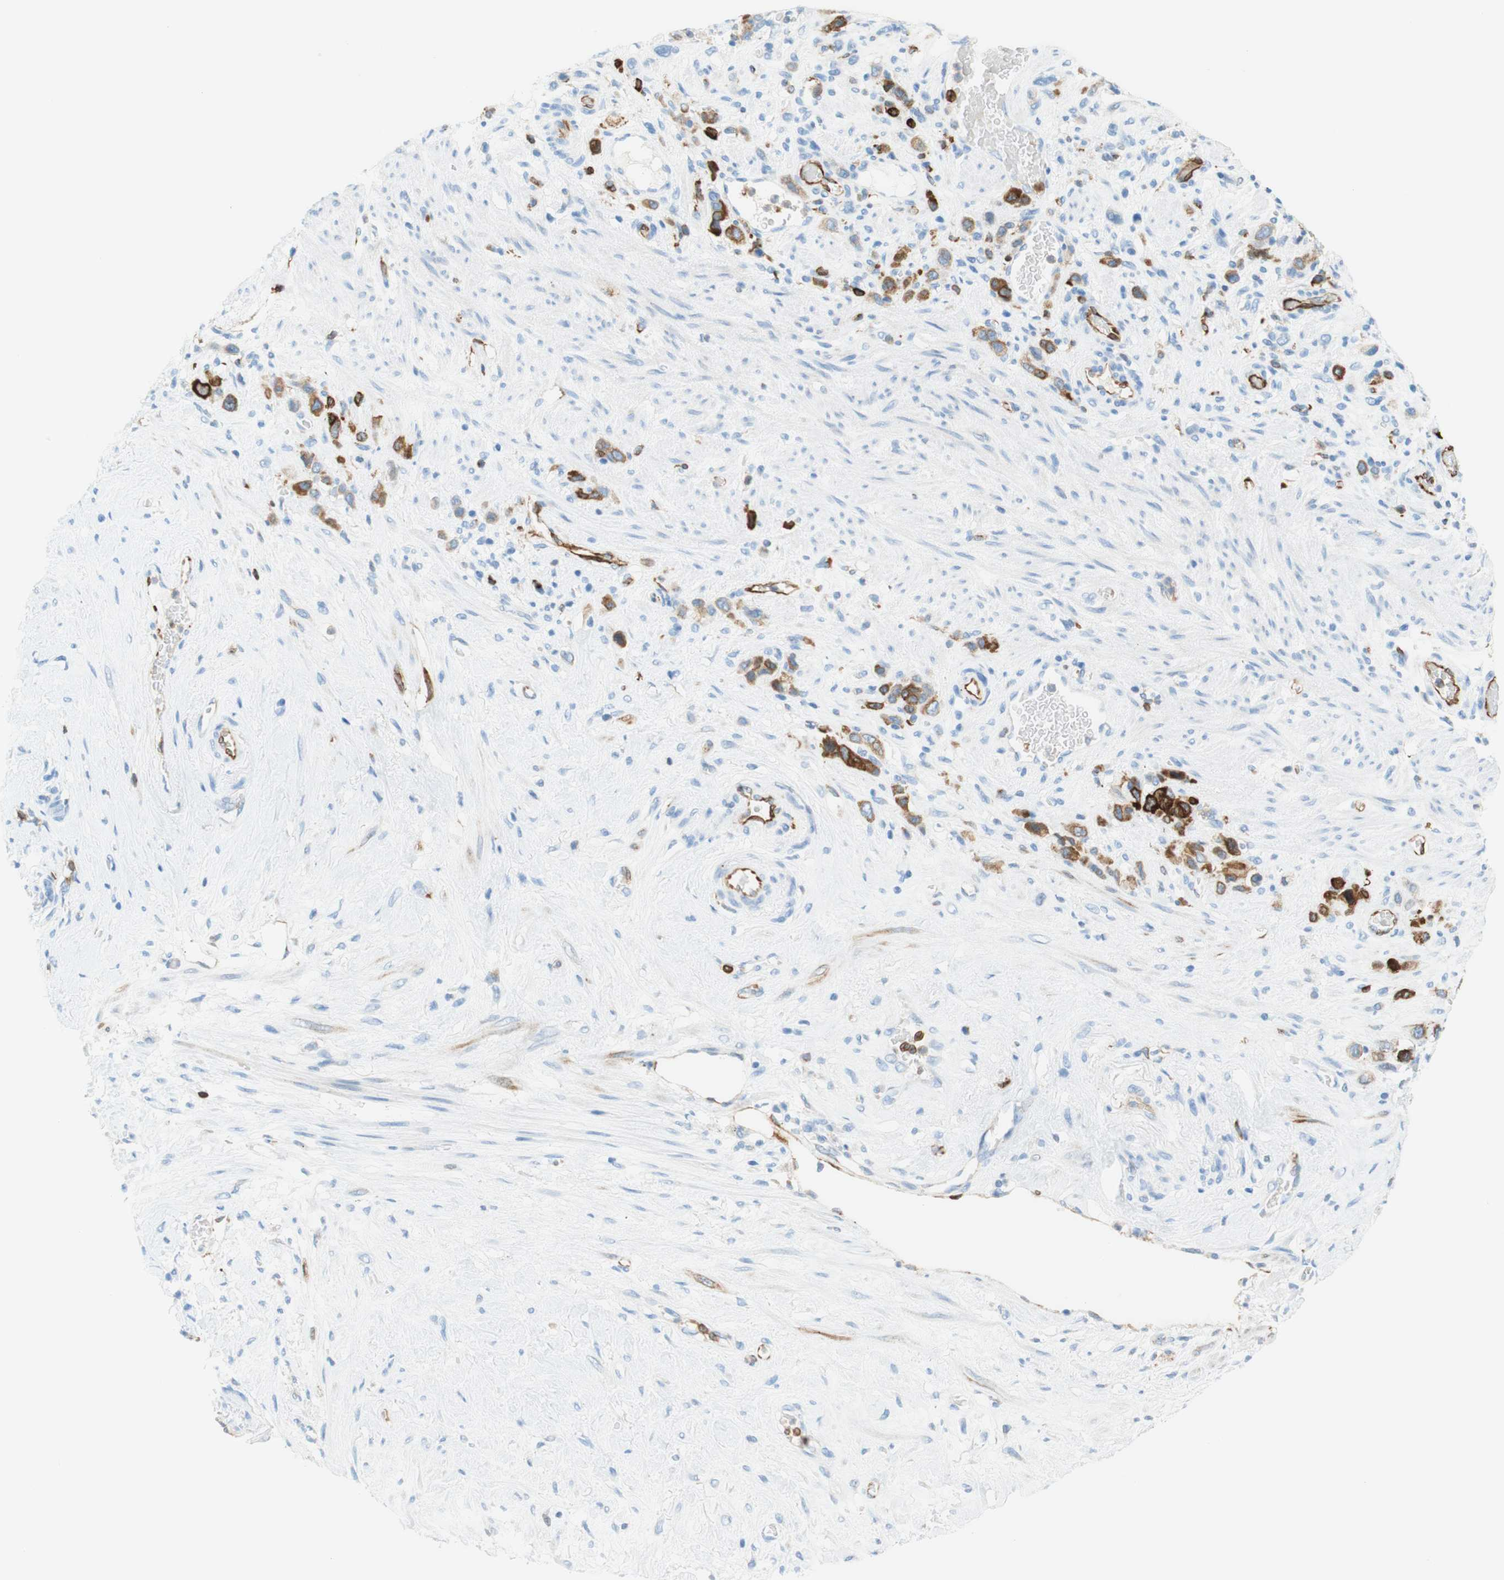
{"staining": {"intensity": "strong", "quantity": "<25%", "location": "cytoplasmic/membranous"}, "tissue": "stomach cancer", "cell_type": "Tumor cells", "image_type": "cancer", "snomed": [{"axis": "morphology", "description": "Adenocarcinoma, NOS"}, {"axis": "morphology", "description": "Adenocarcinoma, High grade"}, {"axis": "topography", "description": "Stomach, upper"}, {"axis": "topography", "description": "Stomach, lower"}], "caption": "This histopathology image shows immunohistochemistry staining of human stomach cancer, with medium strong cytoplasmic/membranous positivity in approximately <25% of tumor cells.", "gene": "STMN1", "patient": {"sex": "female", "age": 65}}